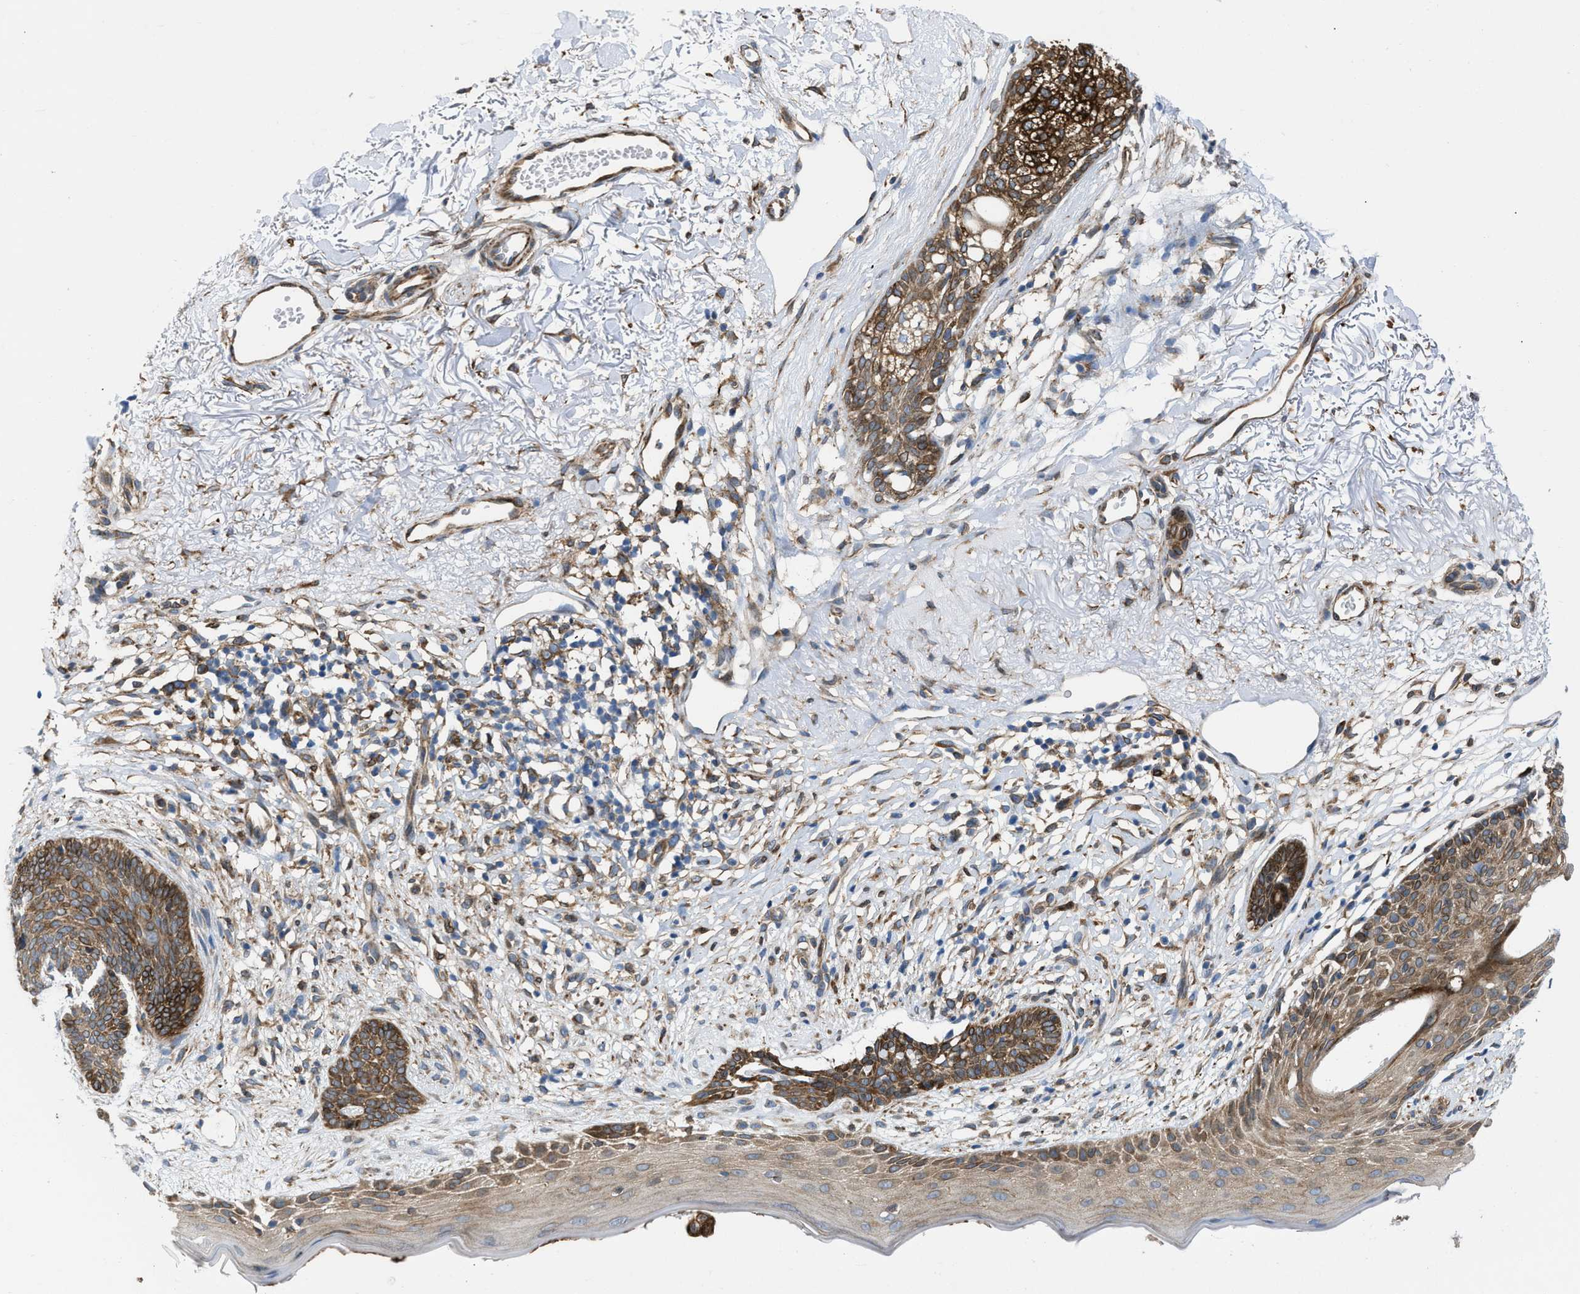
{"staining": {"intensity": "strong", "quantity": ">75%", "location": "cytoplasmic/membranous"}, "tissue": "skin cancer", "cell_type": "Tumor cells", "image_type": "cancer", "snomed": [{"axis": "morphology", "description": "Normal tissue, NOS"}, {"axis": "morphology", "description": "Basal cell carcinoma"}, {"axis": "topography", "description": "Skin"}], "caption": "Skin cancer tissue displays strong cytoplasmic/membranous expression in about >75% of tumor cells, visualized by immunohistochemistry.", "gene": "ERLIN2", "patient": {"sex": "female", "age": 70}}